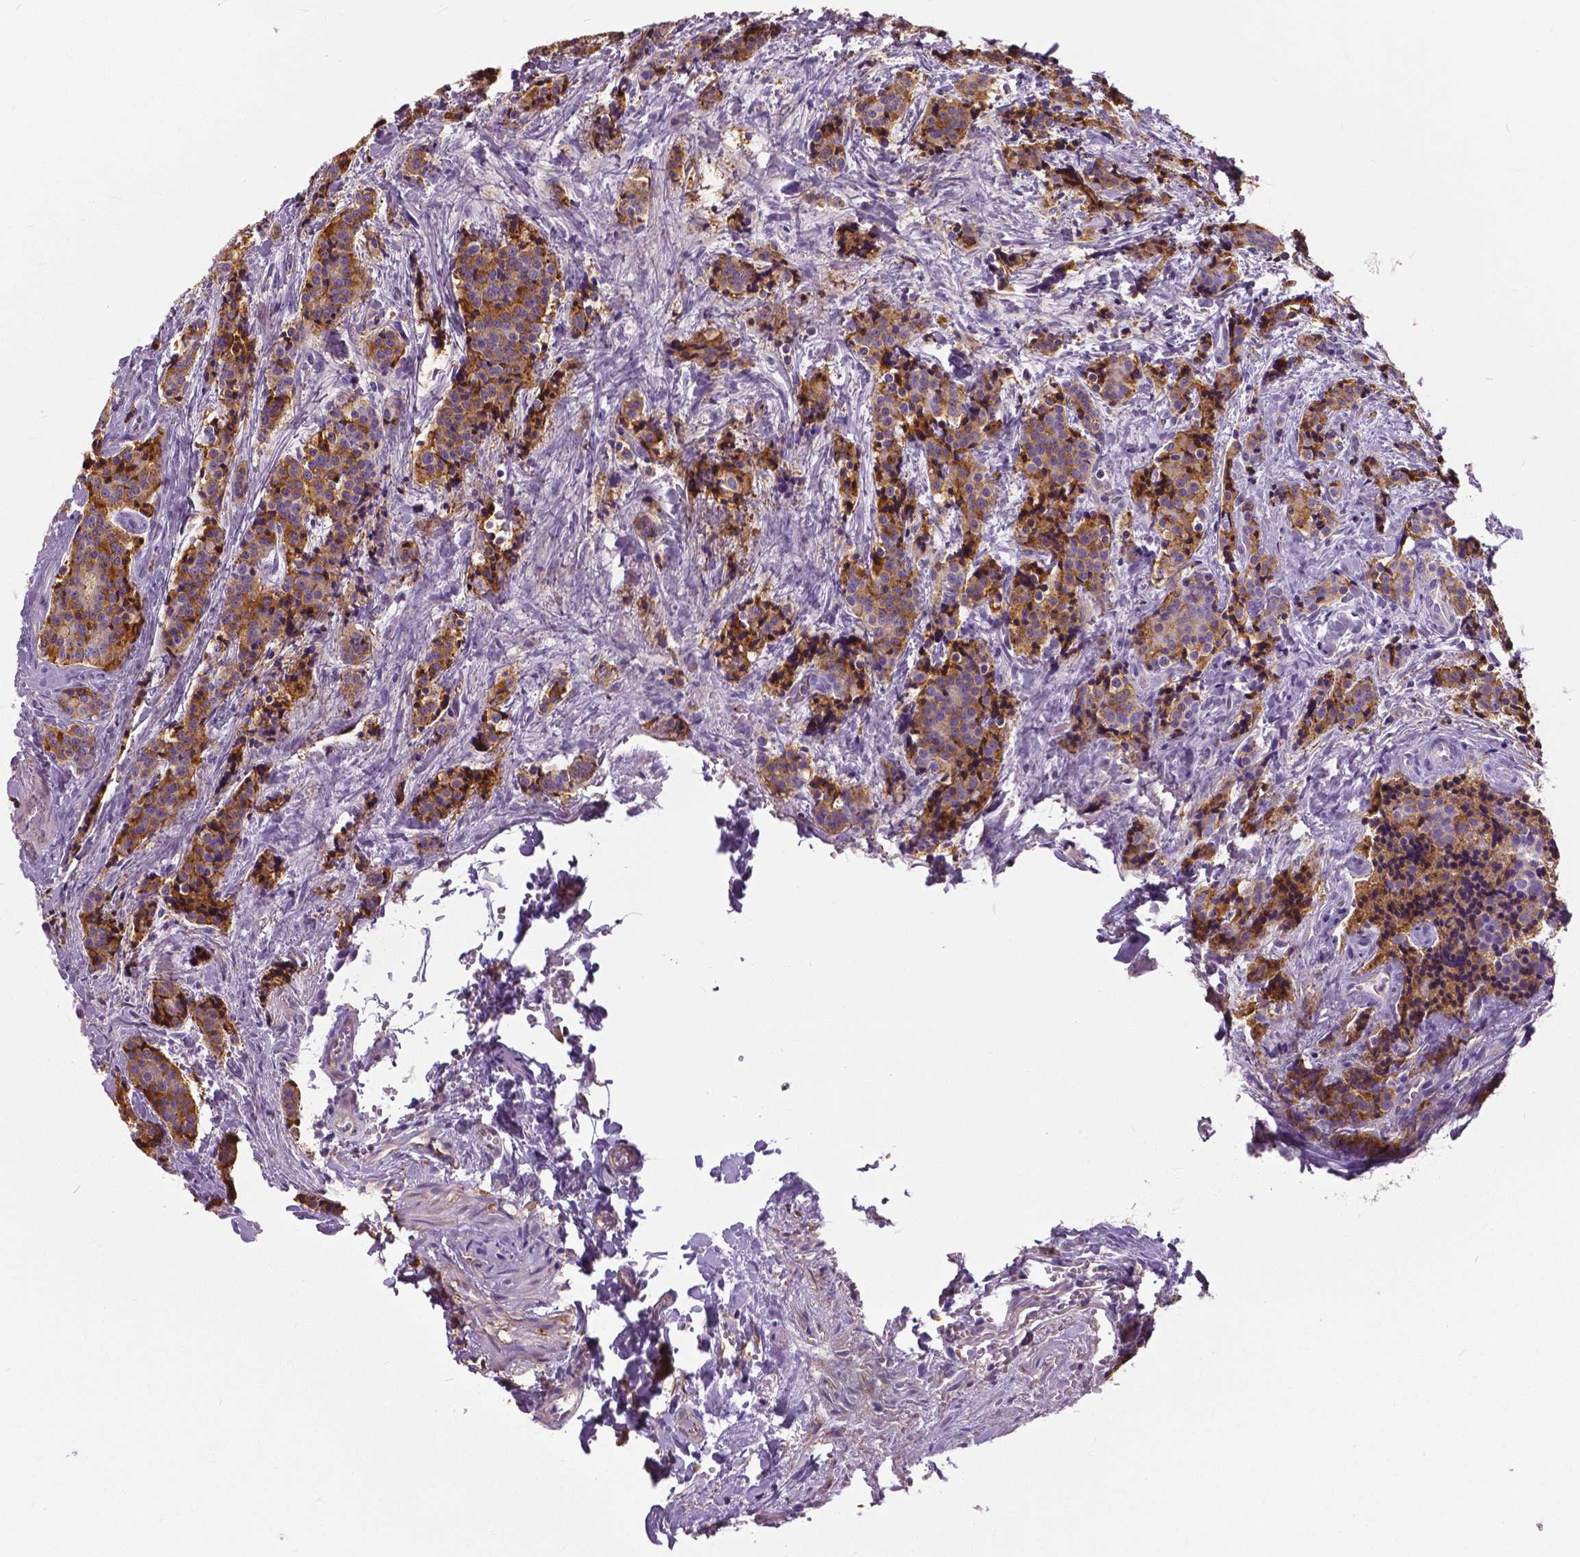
{"staining": {"intensity": "moderate", "quantity": ">75%", "location": "cytoplasmic/membranous"}, "tissue": "carcinoid", "cell_type": "Tumor cells", "image_type": "cancer", "snomed": [{"axis": "morphology", "description": "Carcinoid, malignant, NOS"}, {"axis": "topography", "description": "Small intestine"}], "caption": "This micrograph reveals carcinoid stained with IHC to label a protein in brown. The cytoplasmic/membranous of tumor cells show moderate positivity for the protein. Nuclei are counter-stained blue.", "gene": "ANXA13", "patient": {"sex": "female", "age": 73}}